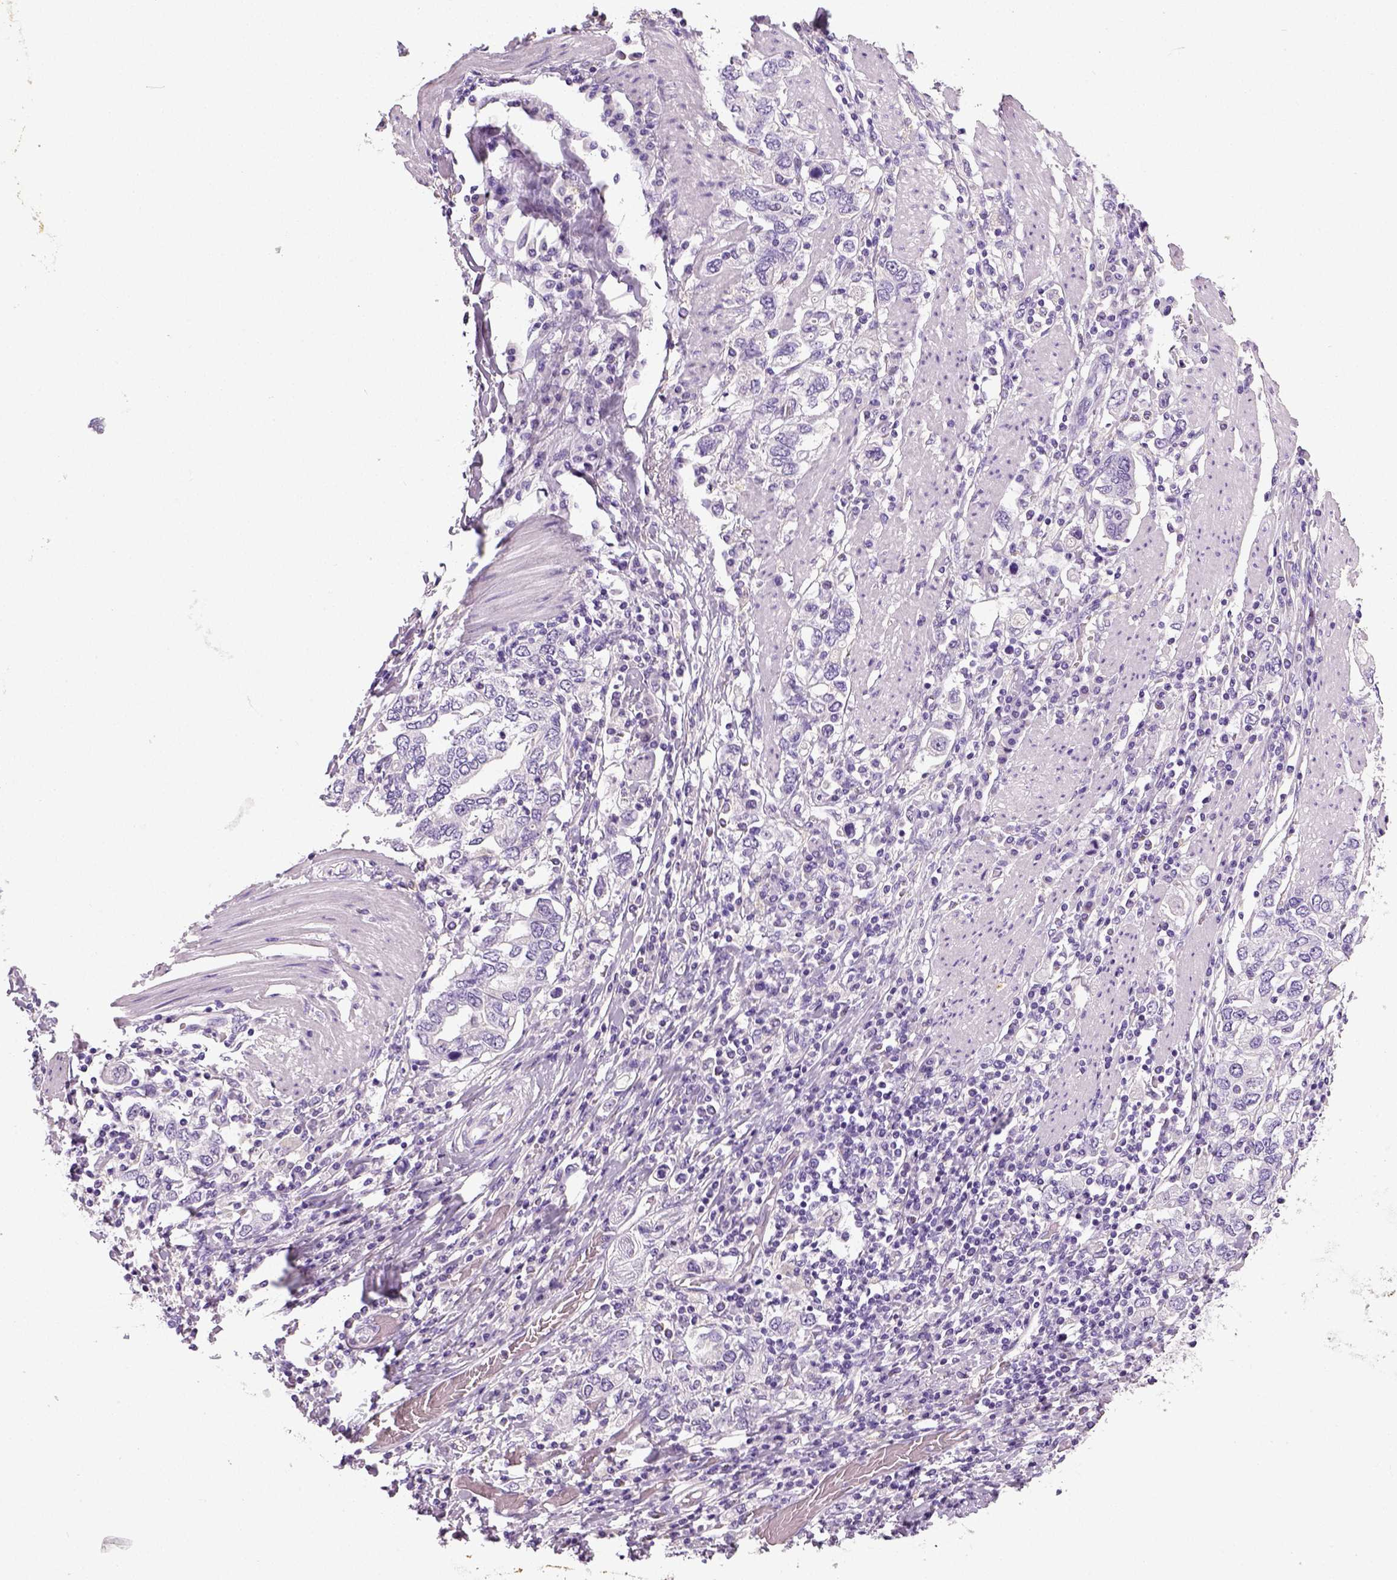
{"staining": {"intensity": "negative", "quantity": "none", "location": "none"}, "tissue": "stomach cancer", "cell_type": "Tumor cells", "image_type": "cancer", "snomed": [{"axis": "morphology", "description": "Adenocarcinoma, NOS"}, {"axis": "topography", "description": "Stomach, upper"}, {"axis": "topography", "description": "Stomach"}], "caption": "This is a photomicrograph of IHC staining of stomach cancer (adenocarcinoma), which shows no positivity in tumor cells.", "gene": "NECAB2", "patient": {"sex": "male", "age": 62}}